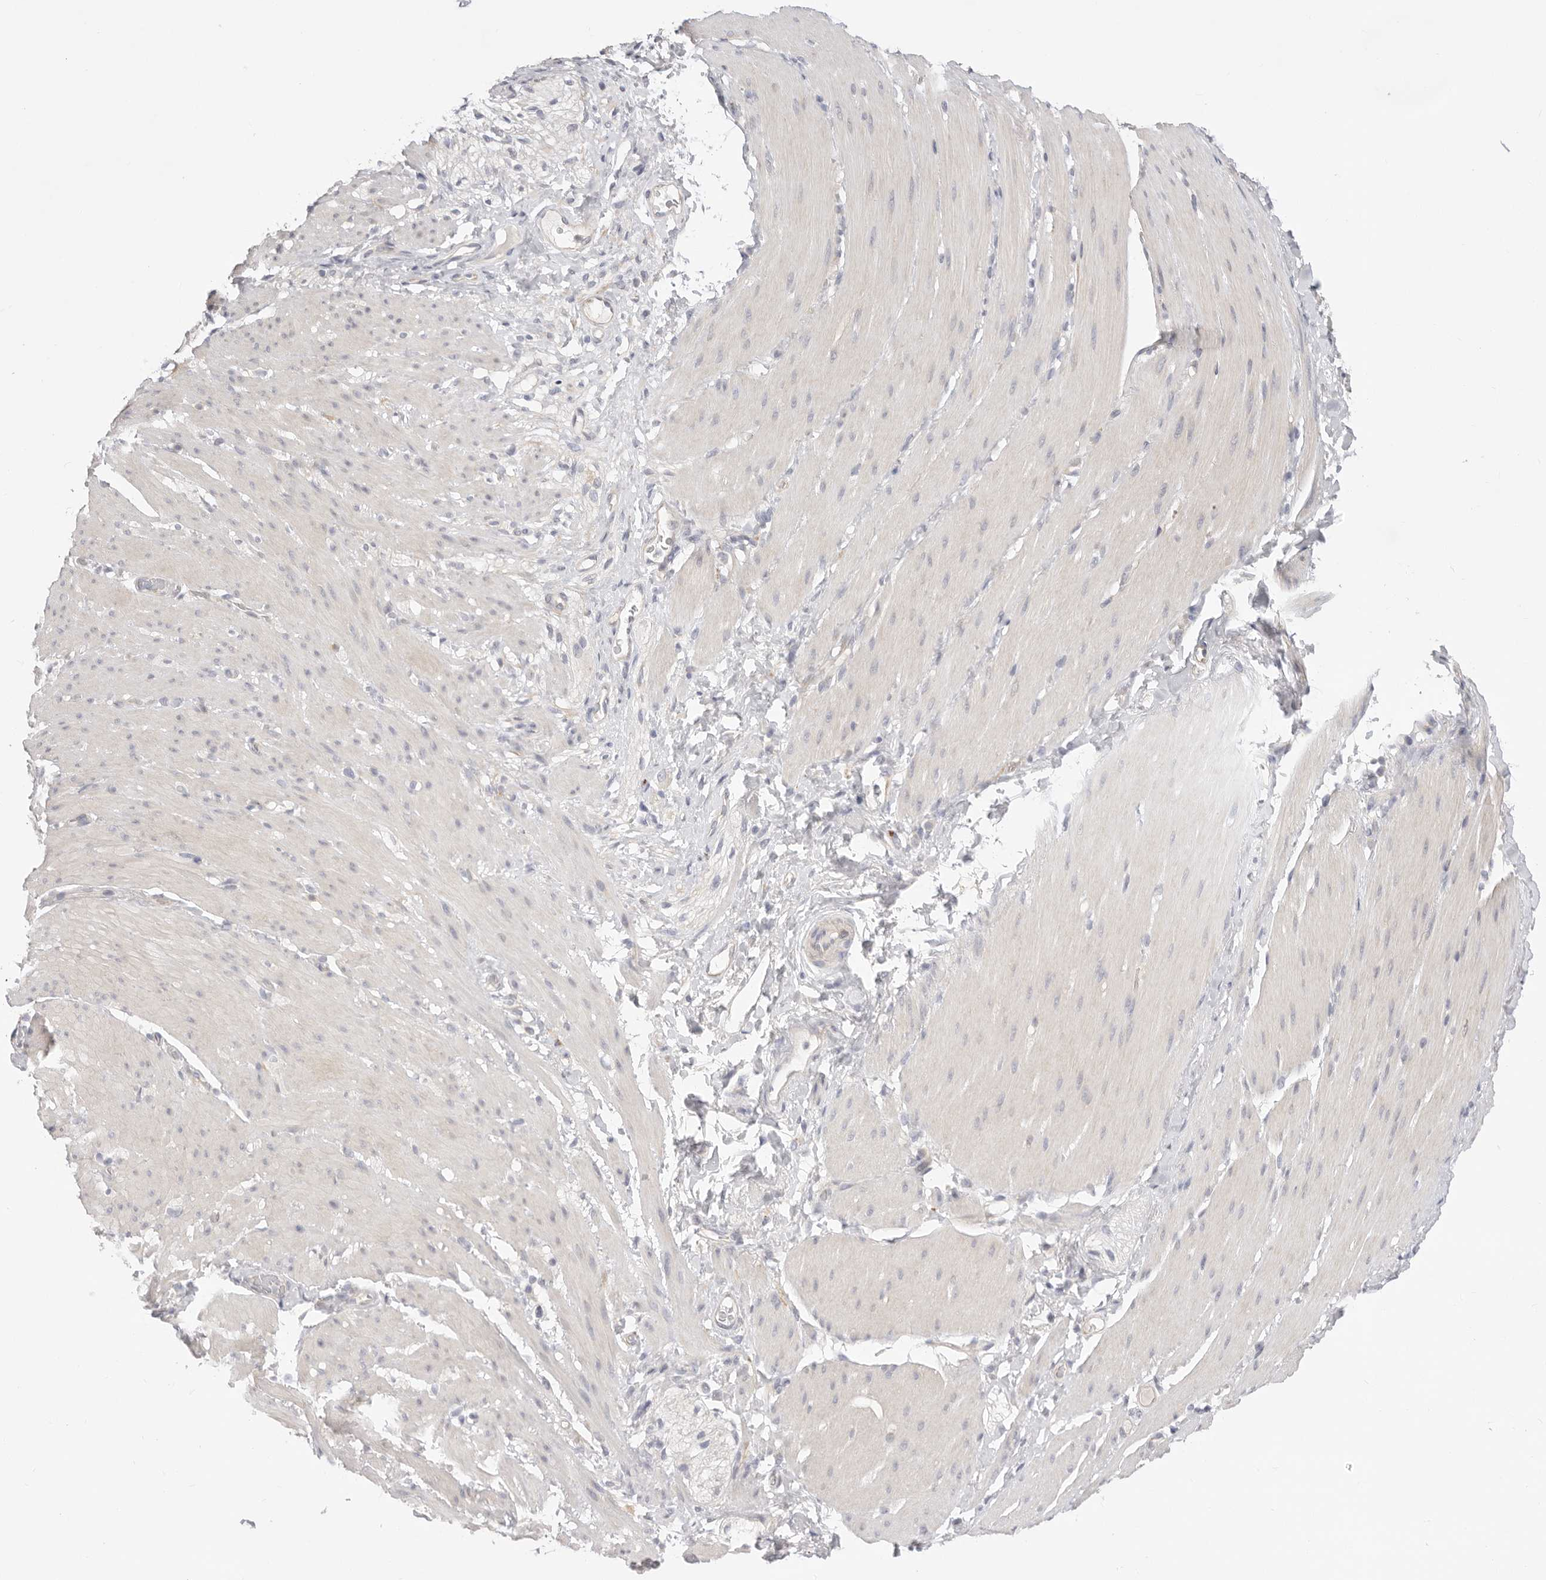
{"staining": {"intensity": "negative", "quantity": "none", "location": "none"}, "tissue": "smooth muscle", "cell_type": "Smooth muscle cells", "image_type": "normal", "snomed": [{"axis": "morphology", "description": "Normal tissue, NOS"}, {"axis": "topography", "description": "Smooth muscle"}, {"axis": "topography", "description": "Small intestine"}], "caption": "An immunohistochemistry (IHC) image of unremarkable smooth muscle is shown. There is no staining in smooth muscle cells of smooth muscle. (DAB IHC with hematoxylin counter stain).", "gene": "USH1C", "patient": {"sex": "female", "age": 84}}